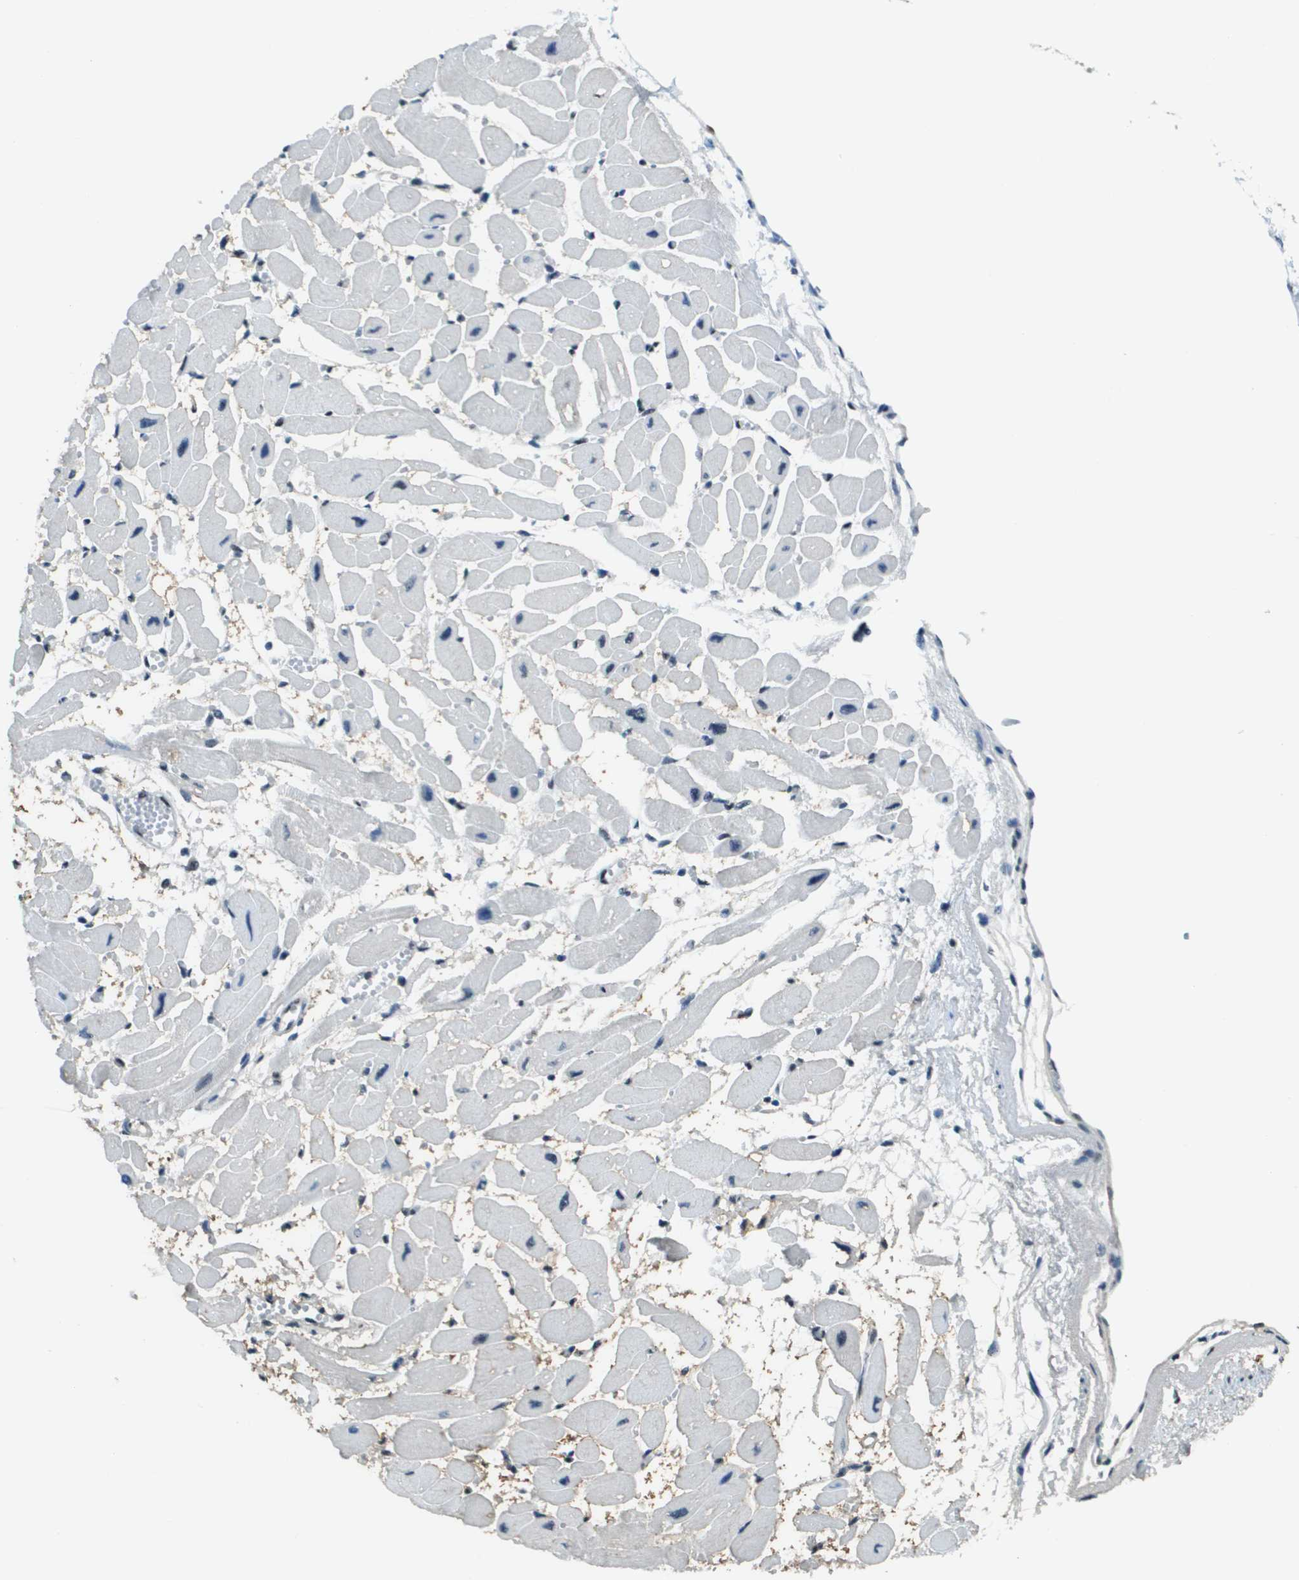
{"staining": {"intensity": "moderate", "quantity": "<25%", "location": "nuclear"}, "tissue": "heart muscle", "cell_type": "Cardiomyocytes", "image_type": "normal", "snomed": [{"axis": "morphology", "description": "Normal tissue, NOS"}, {"axis": "topography", "description": "Heart"}], "caption": "Cardiomyocytes display low levels of moderate nuclear expression in about <25% of cells in benign heart muscle.", "gene": "SP100", "patient": {"sex": "female", "age": 54}}